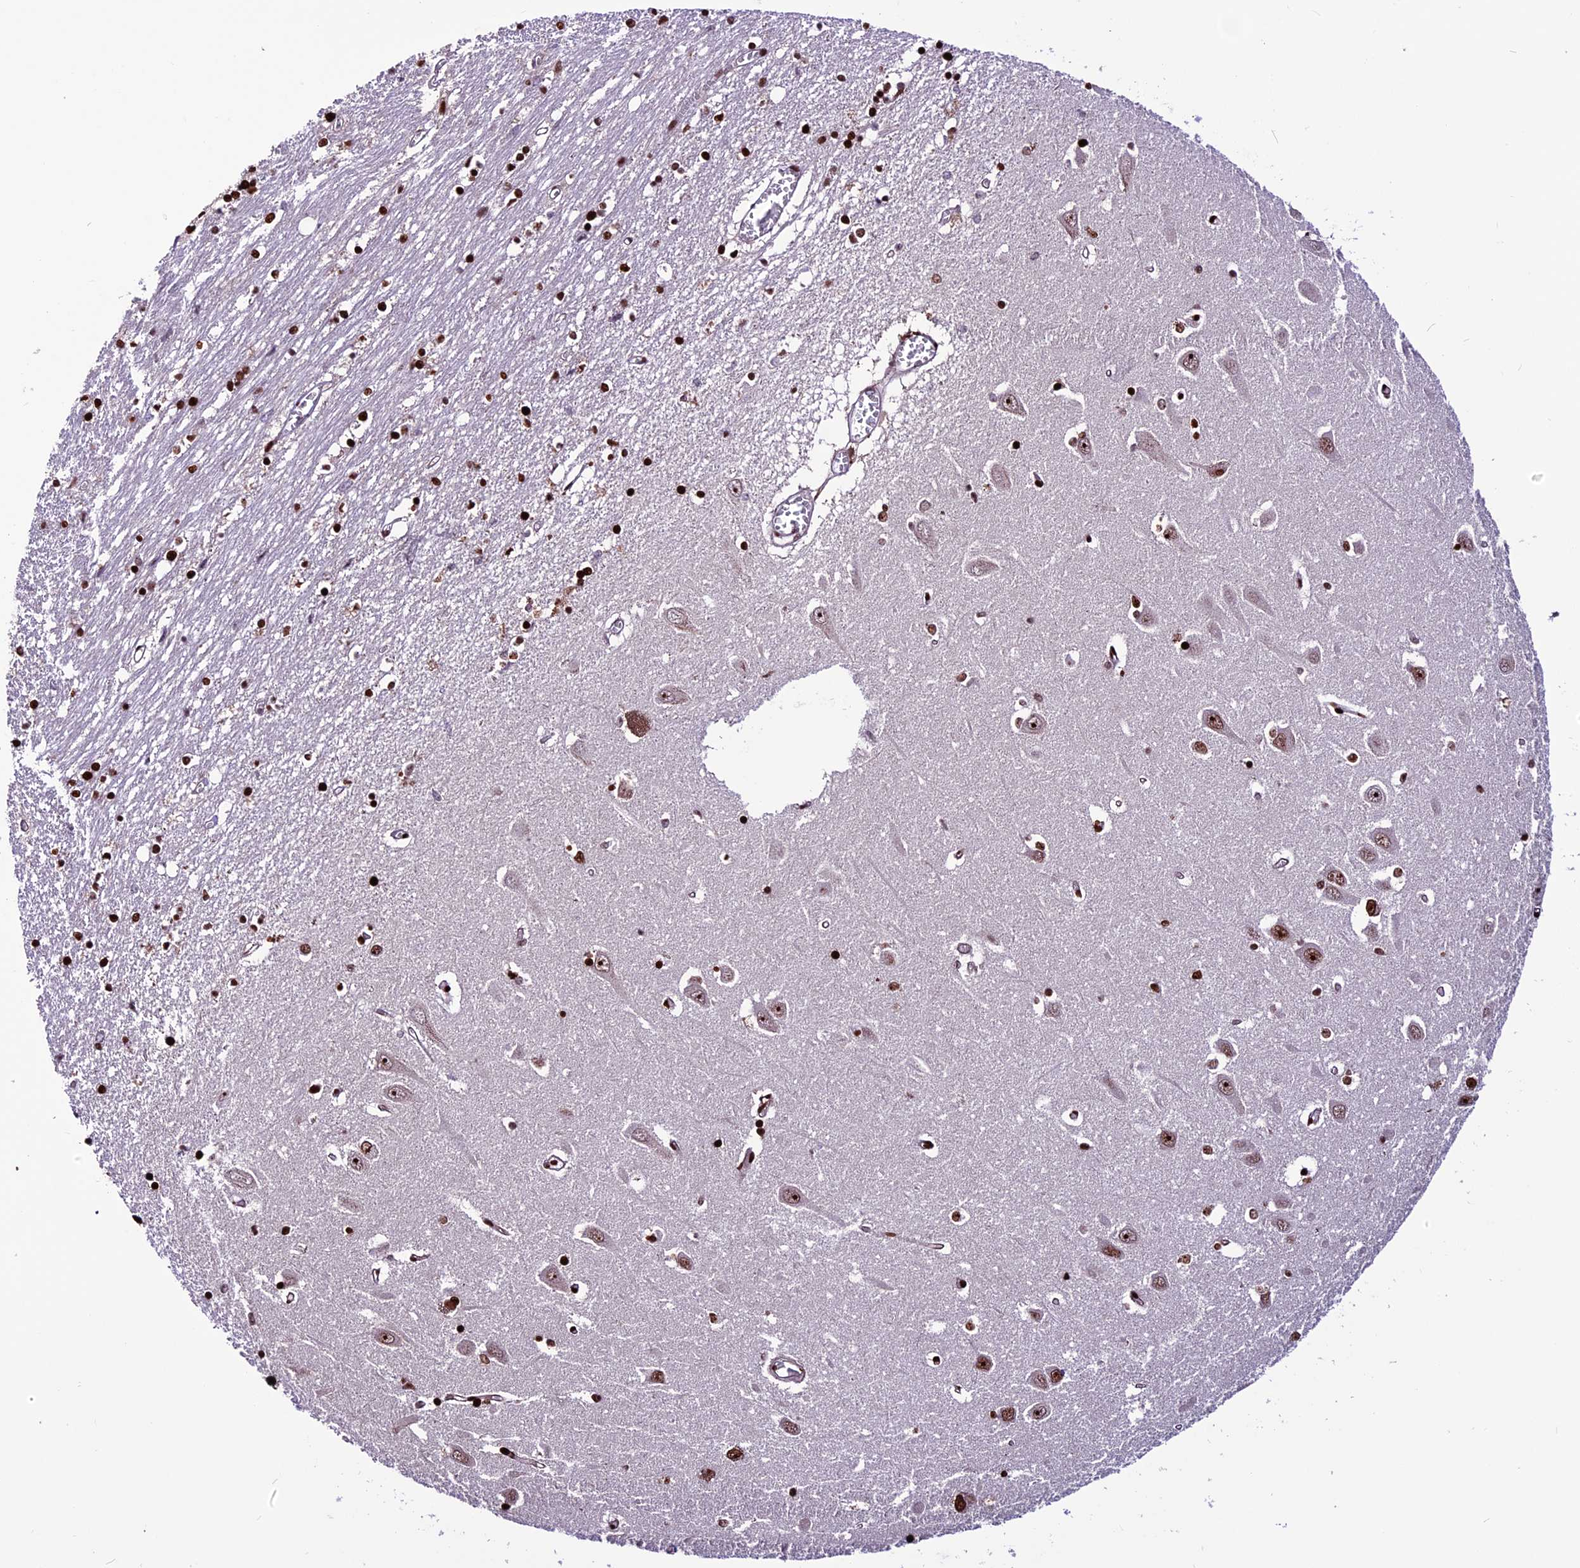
{"staining": {"intensity": "strong", "quantity": ">75%", "location": "nuclear"}, "tissue": "hippocampus", "cell_type": "Glial cells", "image_type": "normal", "snomed": [{"axis": "morphology", "description": "Normal tissue, NOS"}, {"axis": "topography", "description": "Hippocampus"}], "caption": "Normal hippocampus was stained to show a protein in brown. There is high levels of strong nuclear expression in approximately >75% of glial cells. (DAB (3,3'-diaminobenzidine) = brown stain, brightfield microscopy at high magnification).", "gene": "RINL", "patient": {"sex": "male", "age": 70}}